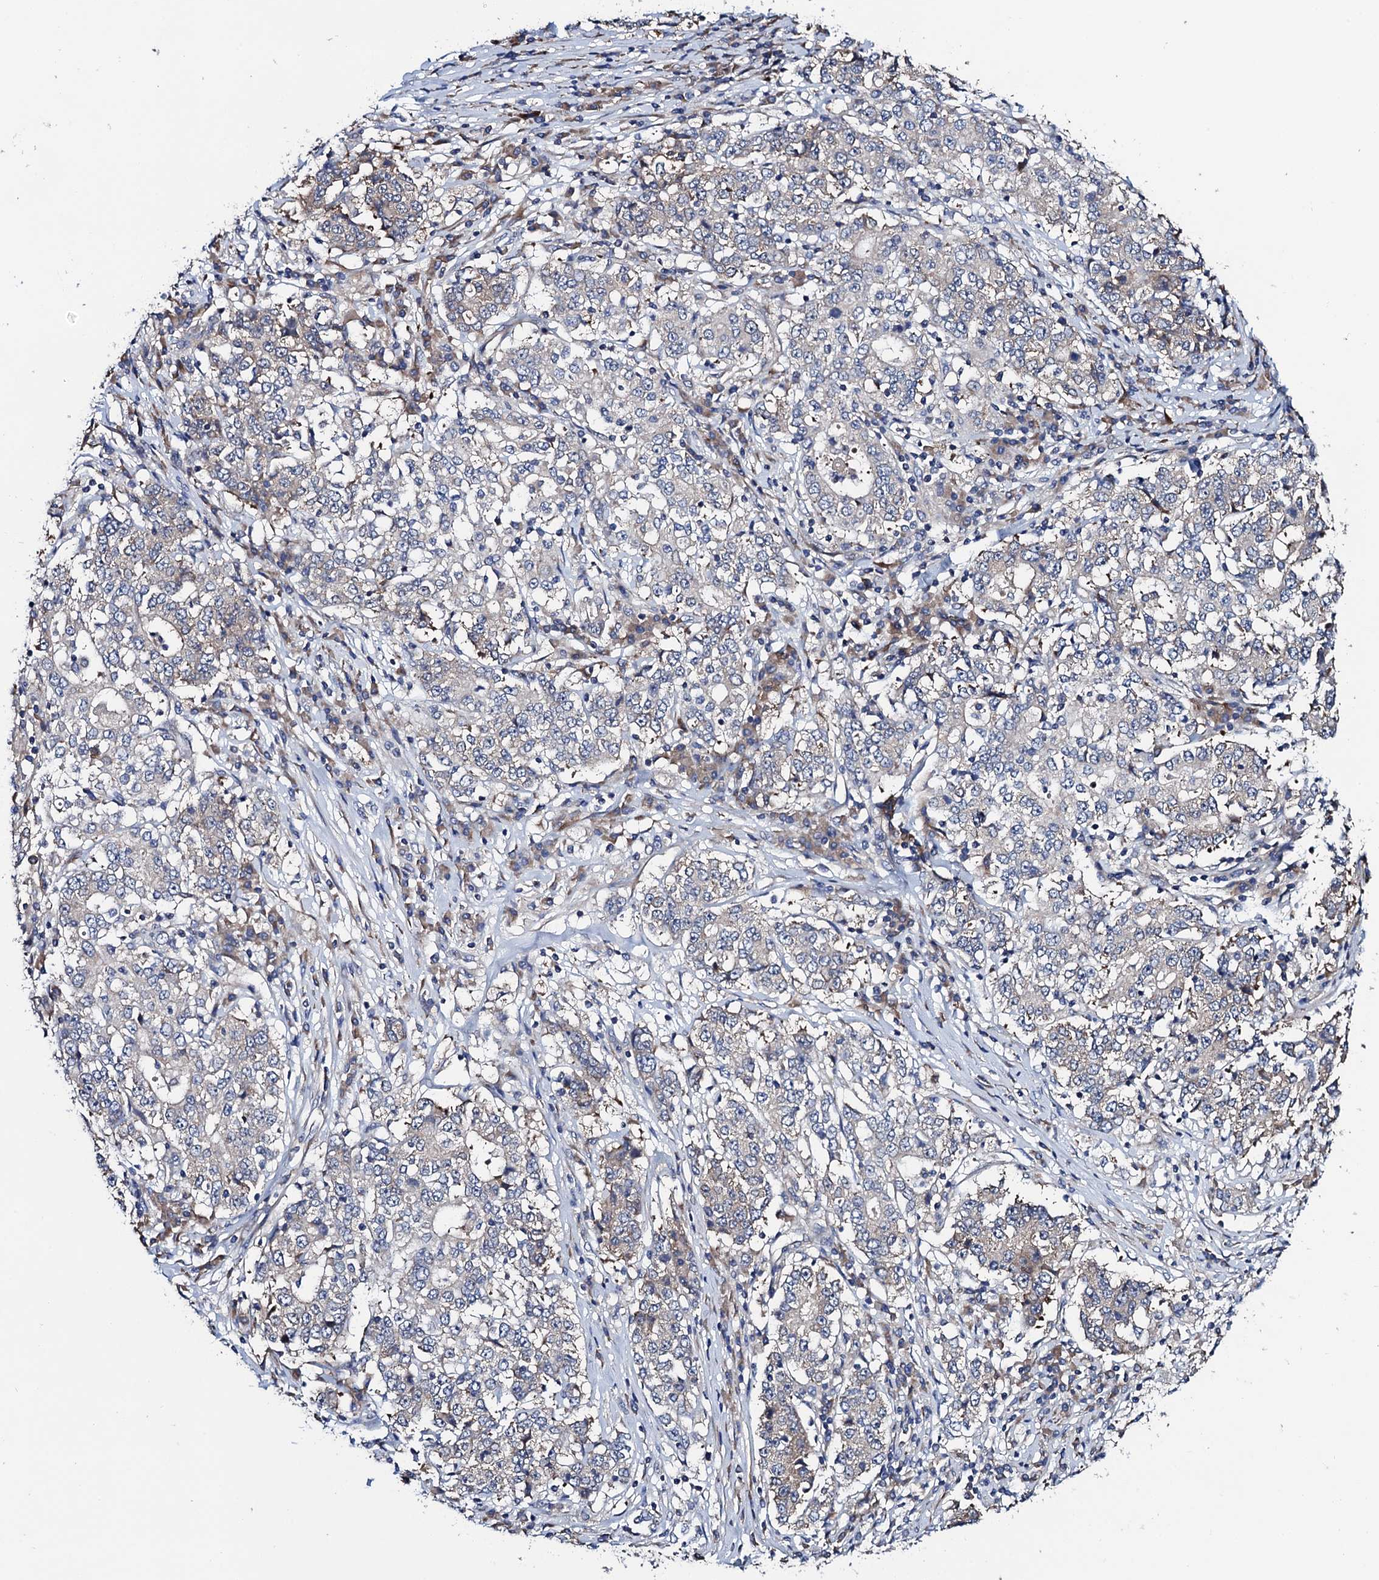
{"staining": {"intensity": "negative", "quantity": "none", "location": "none"}, "tissue": "stomach cancer", "cell_type": "Tumor cells", "image_type": "cancer", "snomed": [{"axis": "morphology", "description": "Adenocarcinoma, NOS"}, {"axis": "topography", "description": "Stomach"}], "caption": "This is an immunohistochemistry micrograph of human stomach cancer (adenocarcinoma). There is no staining in tumor cells.", "gene": "TRMT112", "patient": {"sex": "male", "age": 59}}